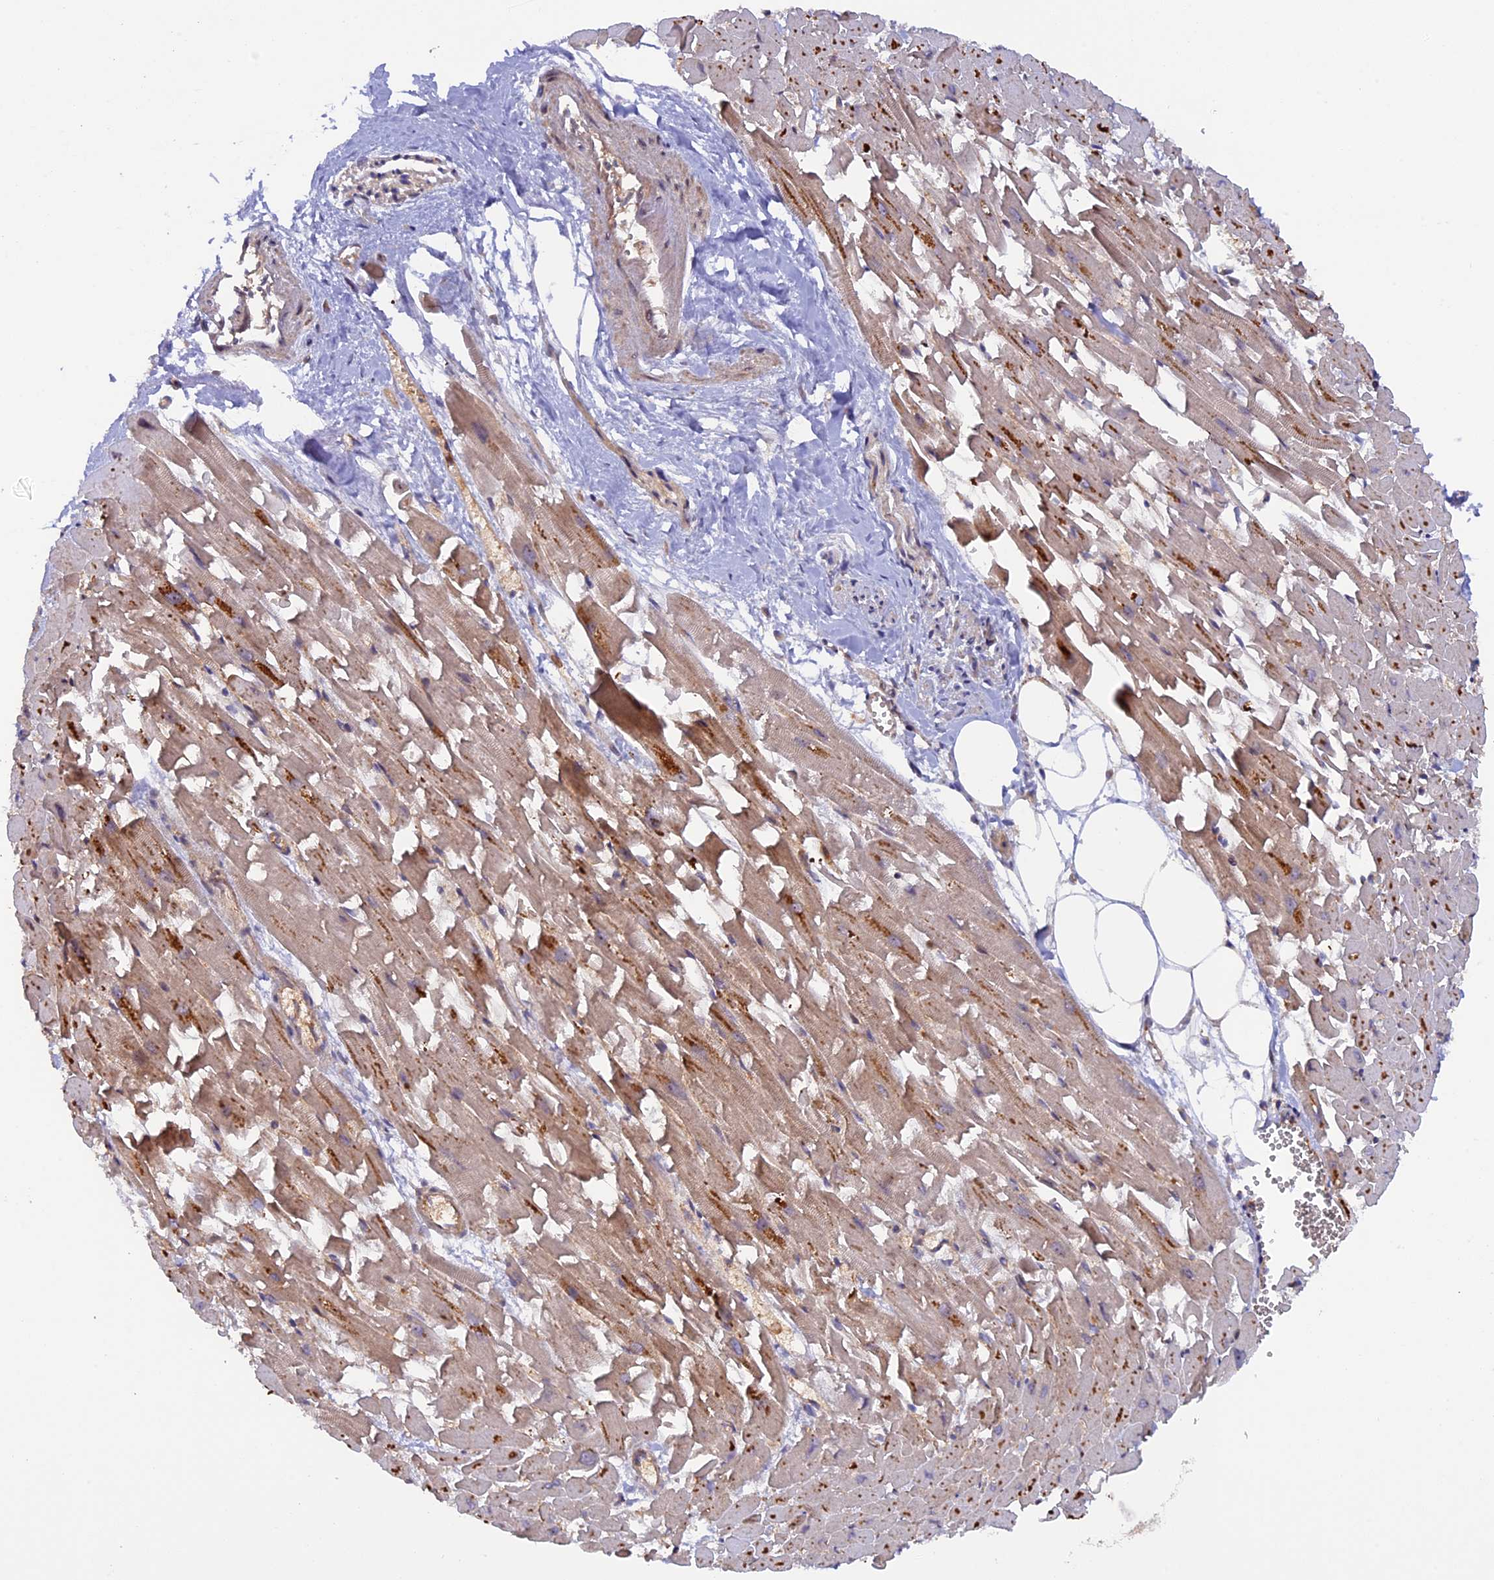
{"staining": {"intensity": "weak", "quantity": ">75%", "location": "cytoplasmic/membranous"}, "tissue": "heart muscle", "cell_type": "Cardiomyocytes", "image_type": "normal", "snomed": [{"axis": "morphology", "description": "Normal tissue, NOS"}, {"axis": "topography", "description": "Heart"}], "caption": "This photomicrograph demonstrates immunohistochemistry (IHC) staining of unremarkable human heart muscle, with low weak cytoplasmic/membranous expression in approximately >75% of cardiomyocytes.", "gene": "FERMT1", "patient": {"sex": "female", "age": 64}}